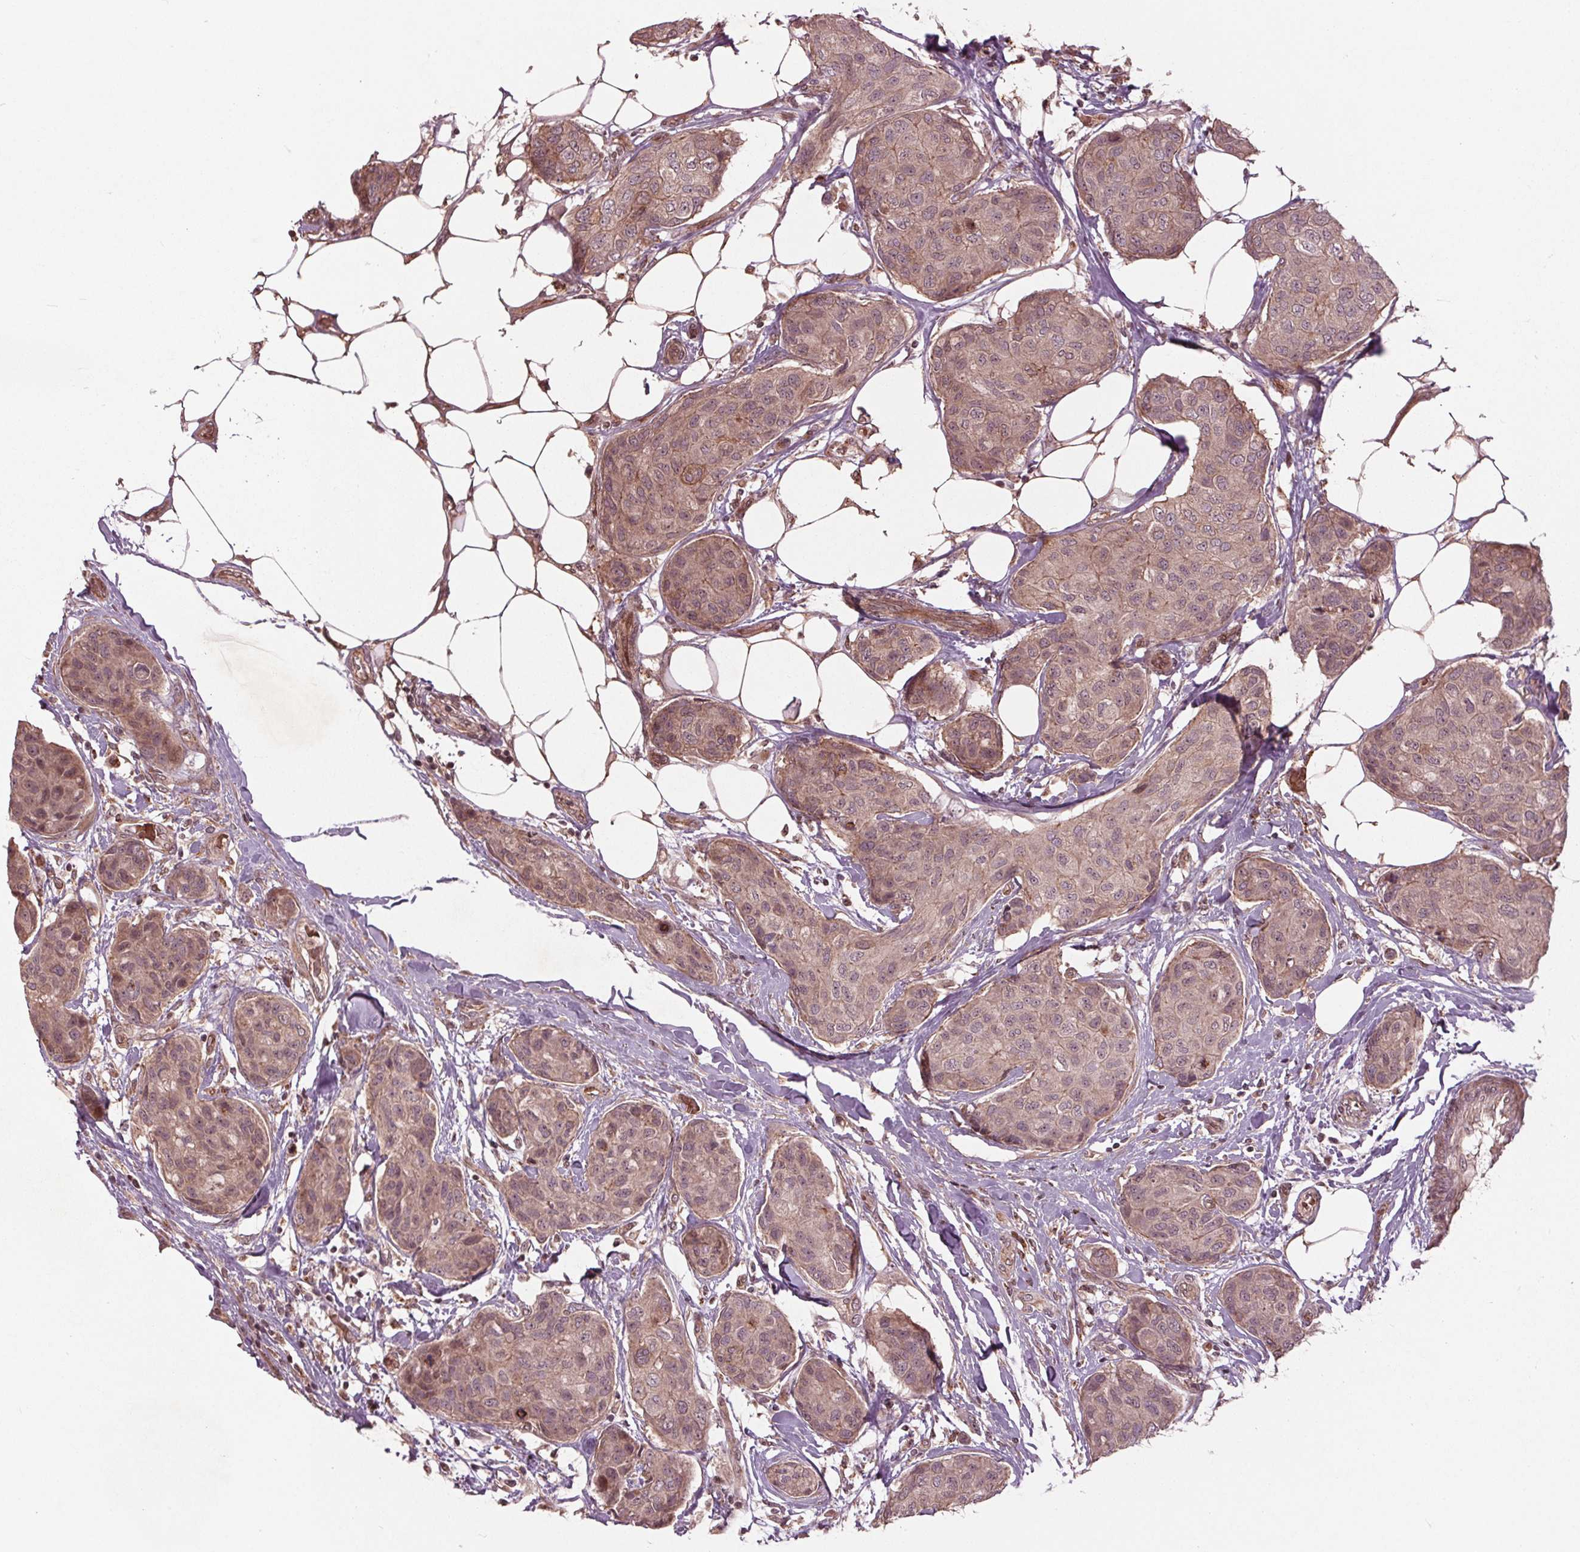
{"staining": {"intensity": "weak", "quantity": ">75%", "location": "cytoplasmic/membranous,nuclear"}, "tissue": "breast cancer", "cell_type": "Tumor cells", "image_type": "cancer", "snomed": [{"axis": "morphology", "description": "Duct carcinoma"}, {"axis": "topography", "description": "Breast"}], "caption": "This micrograph demonstrates IHC staining of human breast cancer, with low weak cytoplasmic/membranous and nuclear positivity in about >75% of tumor cells.", "gene": "CDKL4", "patient": {"sex": "female", "age": 80}}